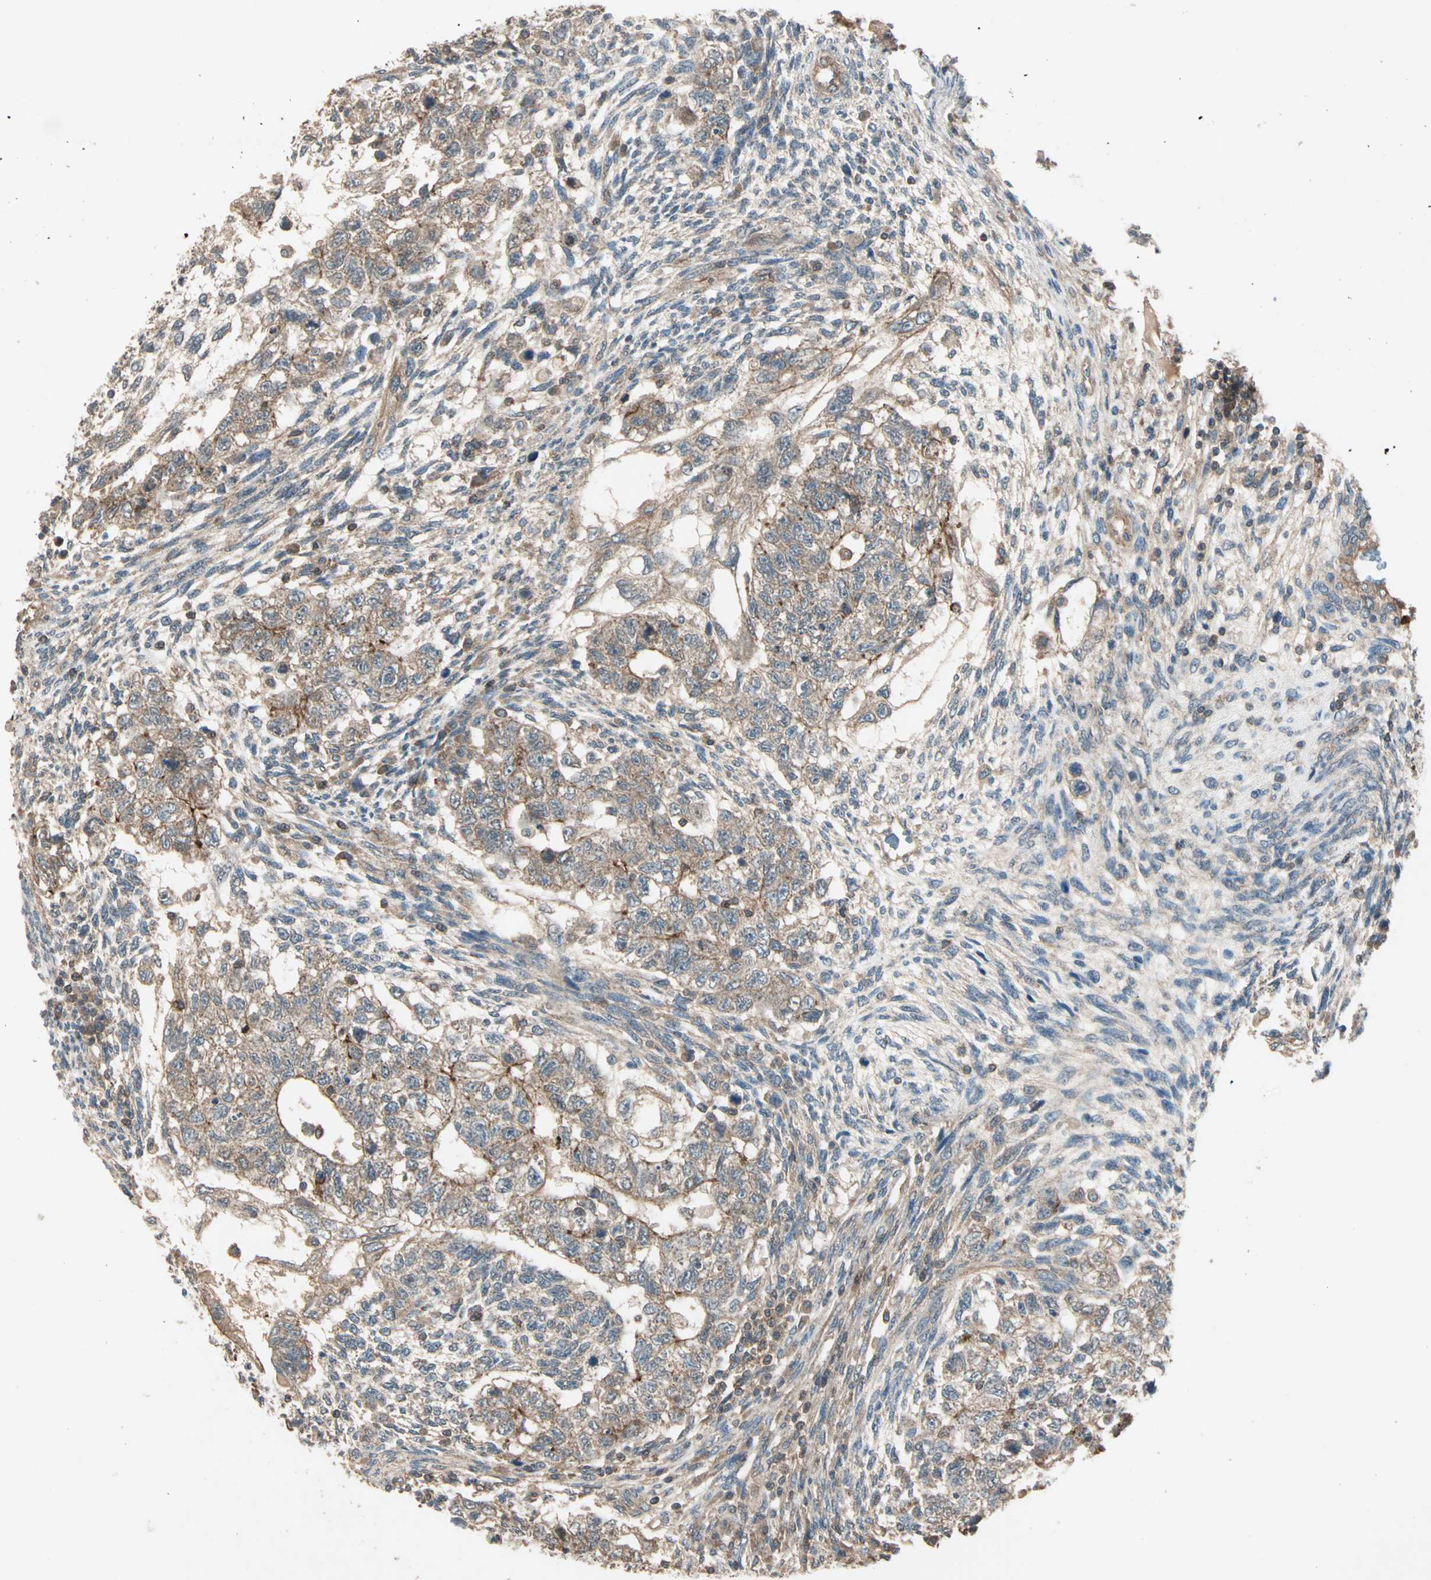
{"staining": {"intensity": "moderate", "quantity": ">75%", "location": "cytoplasmic/membranous"}, "tissue": "testis cancer", "cell_type": "Tumor cells", "image_type": "cancer", "snomed": [{"axis": "morphology", "description": "Normal tissue, NOS"}, {"axis": "morphology", "description": "Carcinoma, Embryonal, NOS"}, {"axis": "topography", "description": "Testis"}], "caption": "A high-resolution image shows immunohistochemistry (IHC) staining of testis embryonal carcinoma, which exhibits moderate cytoplasmic/membranous positivity in approximately >75% of tumor cells. (IHC, brightfield microscopy, high magnification).", "gene": "MAP3K21", "patient": {"sex": "male", "age": 36}}